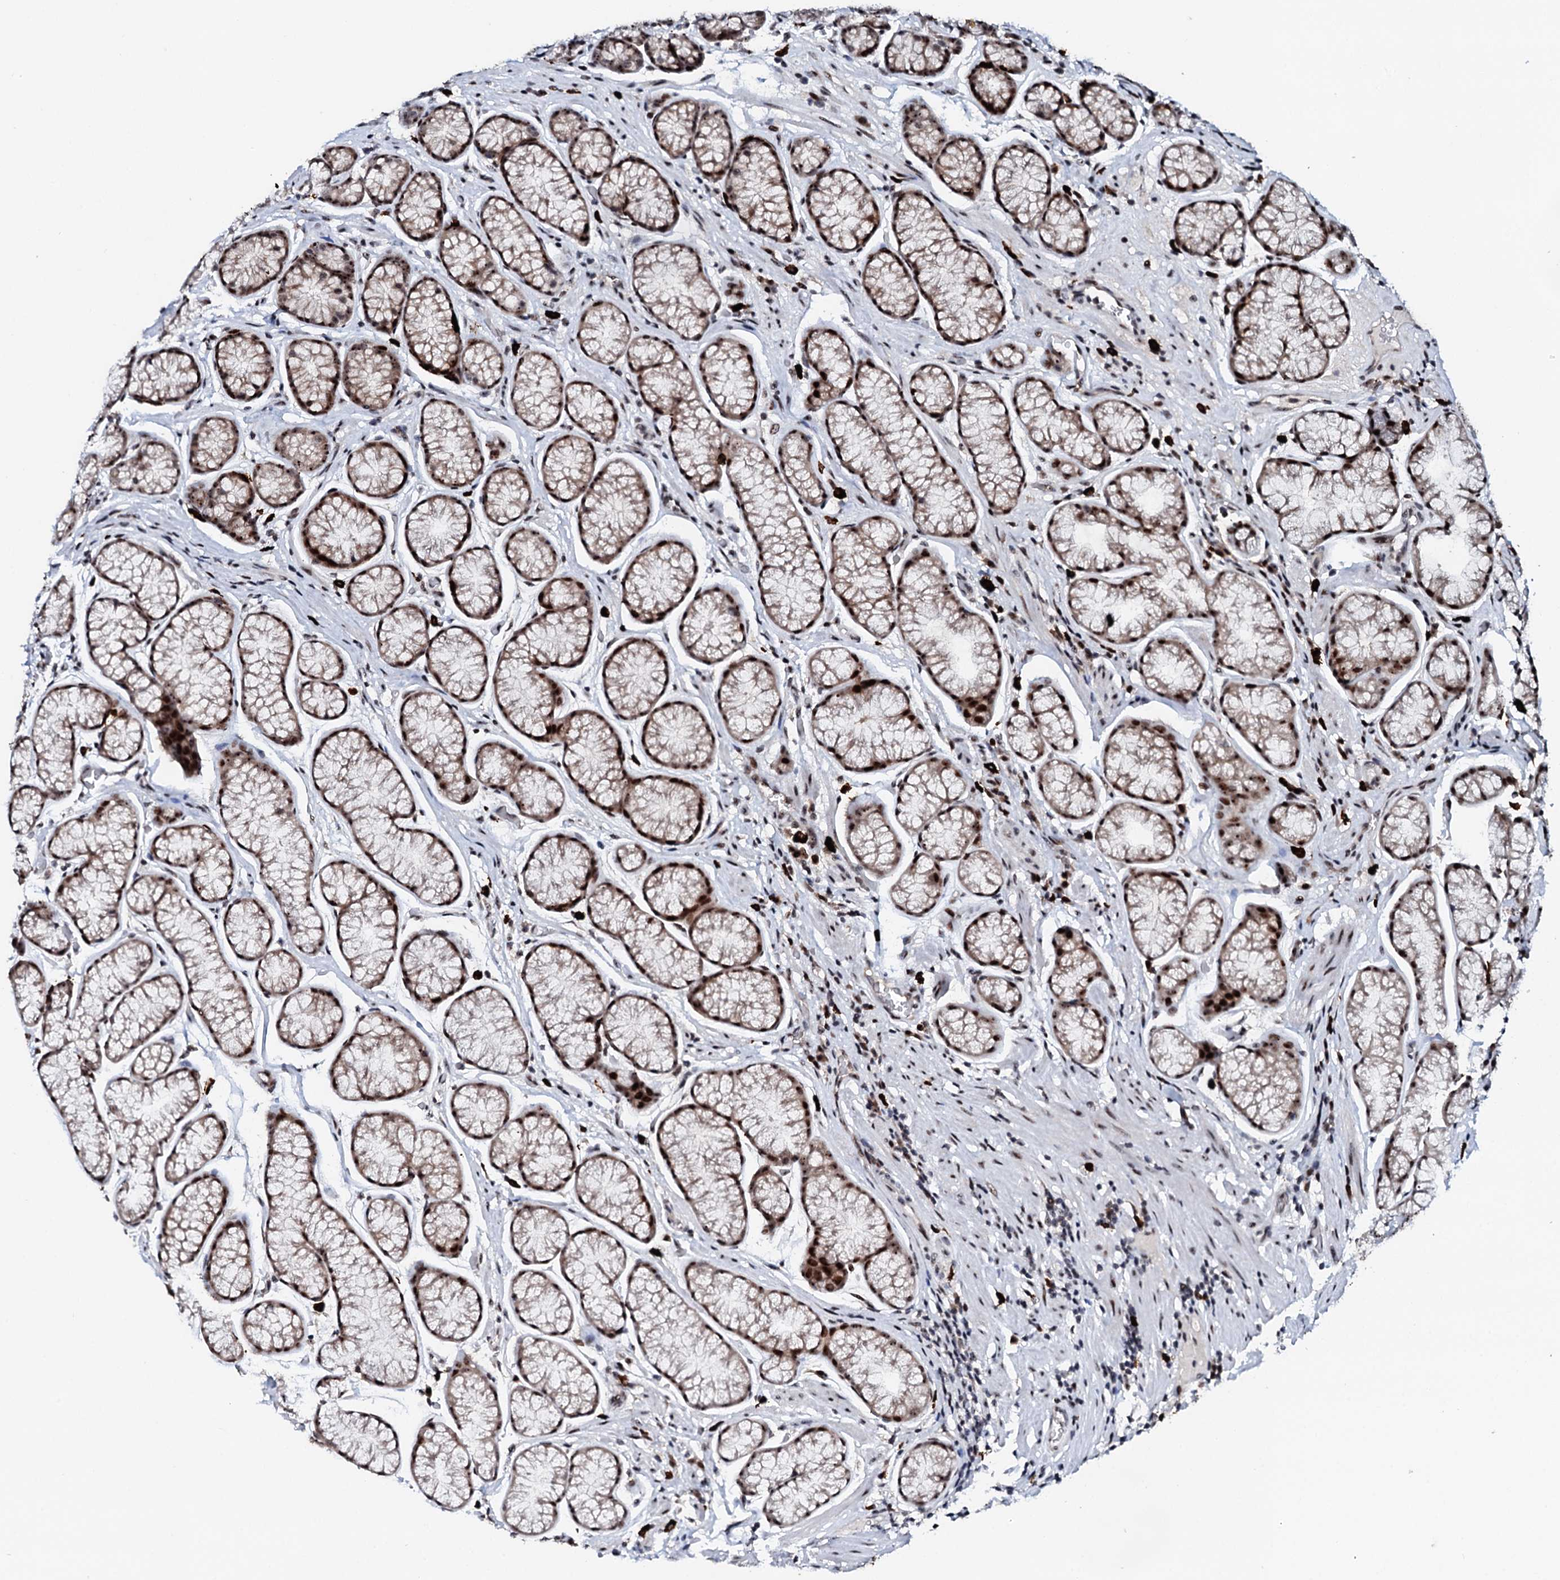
{"staining": {"intensity": "moderate", "quantity": ">75%", "location": "nuclear"}, "tissue": "stomach", "cell_type": "Glandular cells", "image_type": "normal", "snomed": [{"axis": "morphology", "description": "Normal tissue, NOS"}, {"axis": "topography", "description": "Stomach"}], "caption": "Immunohistochemical staining of benign stomach displays >75% levels of moderate nuclear protein expression in about >75% of glandular cells.", "gene": "NEUROG3", "patient": {"sex": "male", "age": 42}}